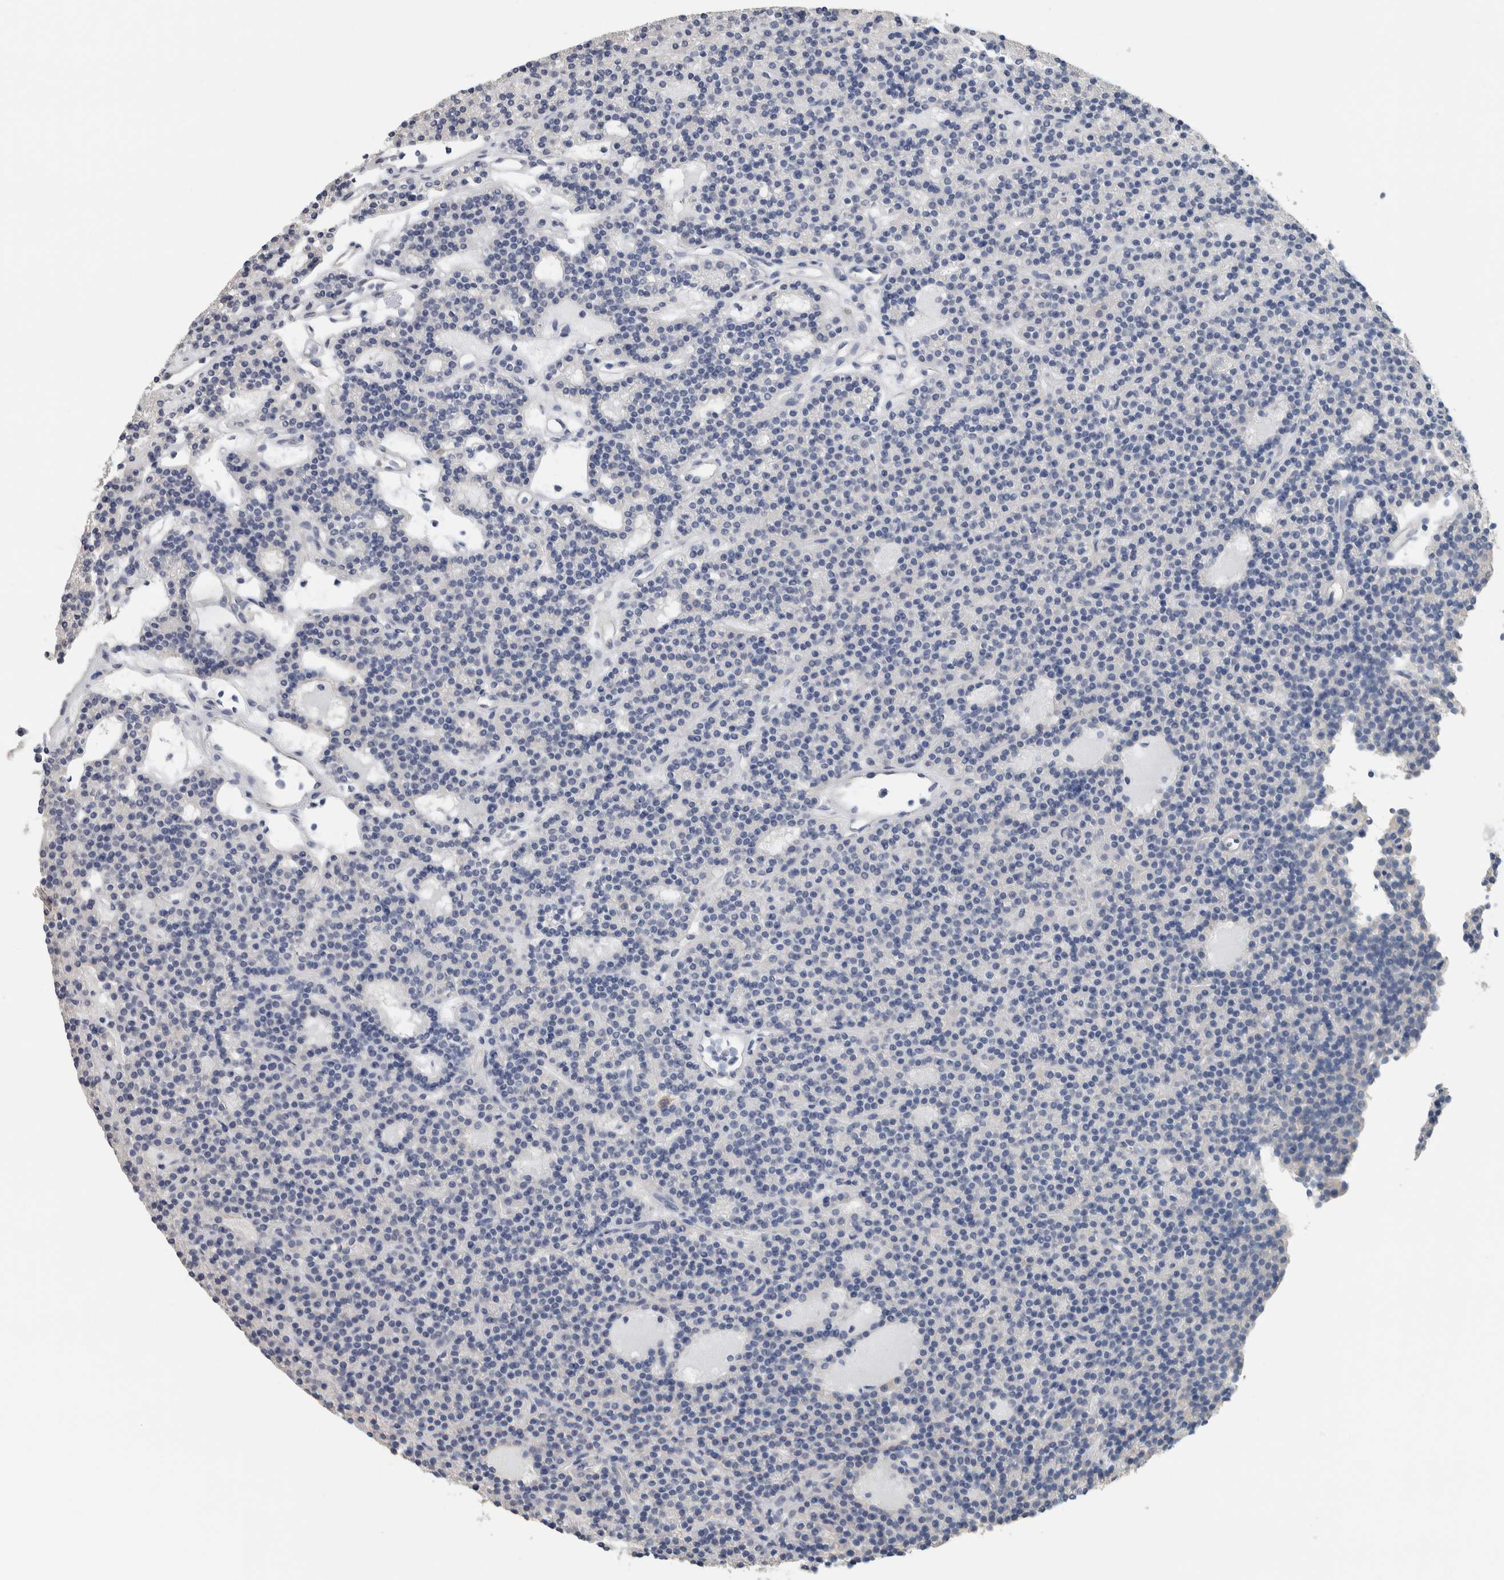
{"staining": {"intensity": "negative", "quantity": "none", "location": "none"}, "tissue": "parathyroid gland", "cell_type": "Glandular cells", "image_type": "normal", "snomed": [{"axis": "morphology", "description": "Normal tissue, NOS"}, {"axis": "topography", "description": "Parathyroid gland"}], "caption": "IHC micrograph of benign human parathyroid gland stained for a protein (brown), which shows no expression in glandular cells.", "gene": "NEFM", "patient": {"sex": "male", "age": 75}}